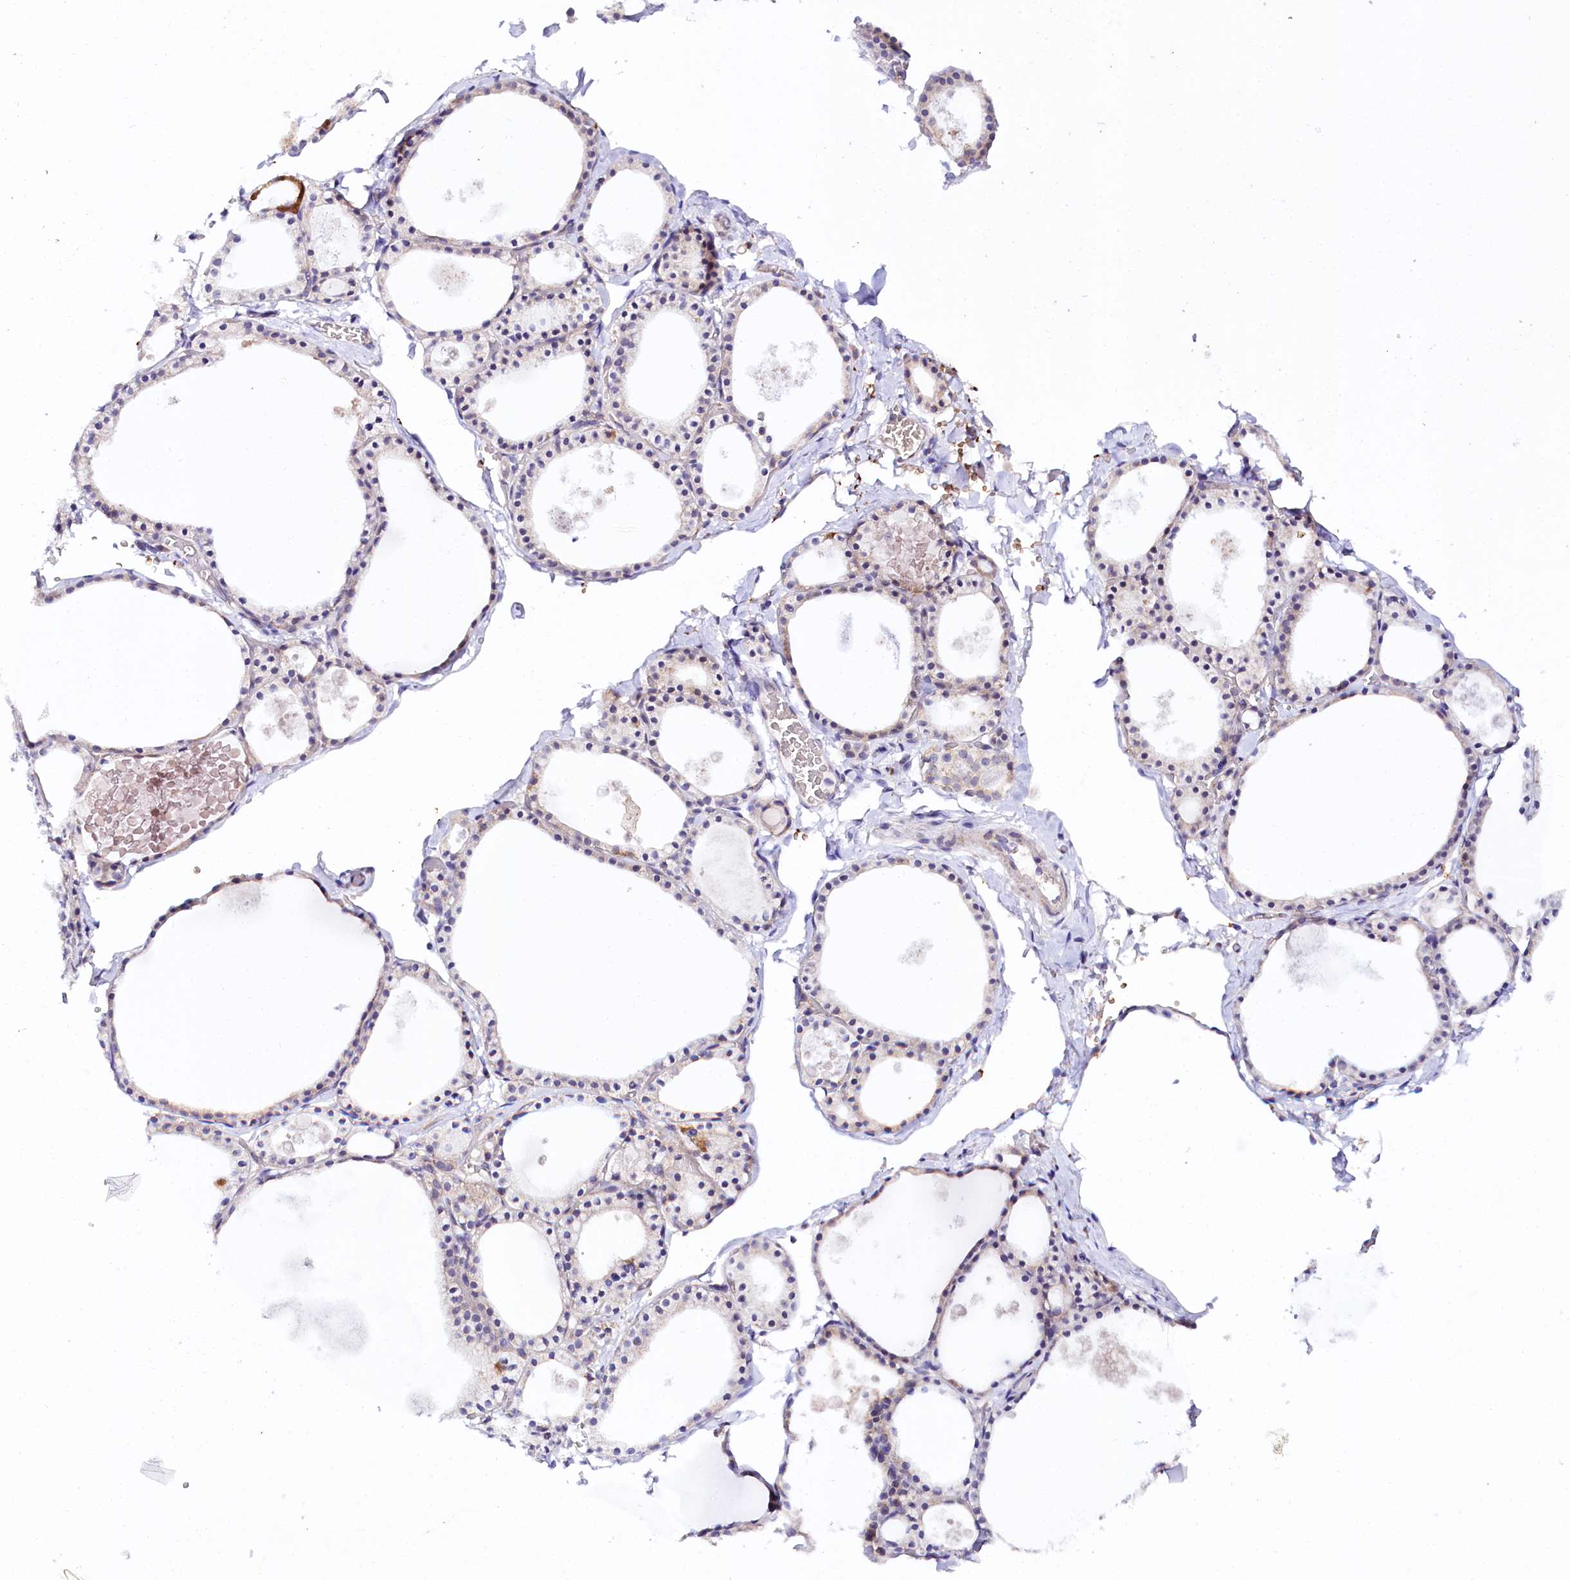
{"staining": {"intensity": "weak", "quantity": ">75%", "location": "cytoplasmic/membranous"}, "tissue": "thyroid gland", "cell_type": "Glandular cells", "image_type": "normal", "snomed": [{"axis": "morphology", "description": "Normal tissue, NOS"}, {"axis": "topography", "description": "Thyroid gland"}], "caption": "Glandular cells exhibit low levels of weak cytoplasmic/membranous positivity in approximately >75% of cells in normal human thyroid gland.", "gene": "CEP295", "patient": {"sex": "male", "age": 56}}